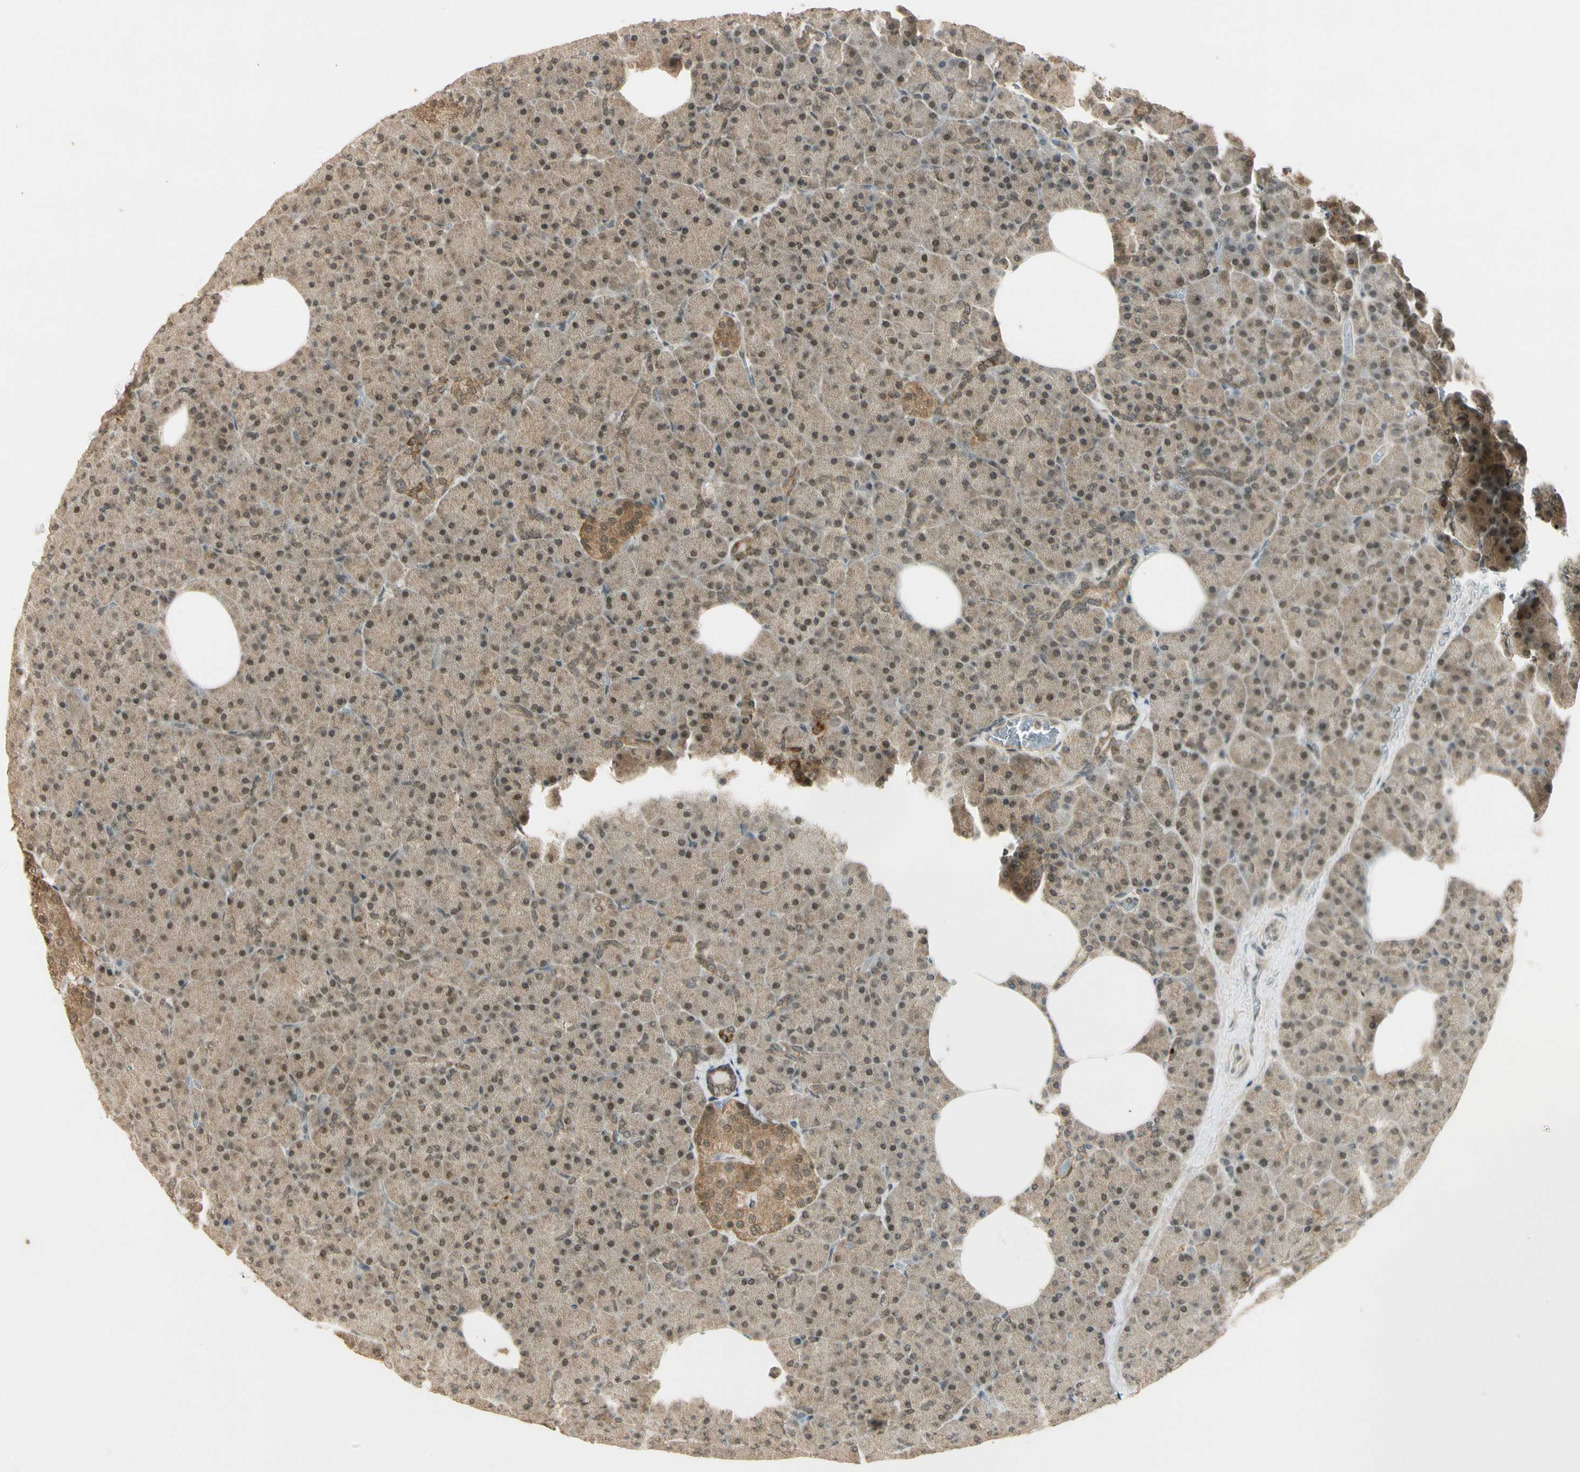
{"staining": {"intensity": "weak", "quantity": ">75%", "location": "cytoplasmic/membranous,nuclear"}, "tissue": "pancreas", "cell_type": "Exocrine glandular cells", "image_type": "normal", "snomed": [{"axis": "morphology", "description": "Normal tissue, NOS"}, {"axis": "topography", "description": "Pancreas"}], "caption": "Protein expression by immunohistochemistry displays weak cytoplasmic/membranous,nuclear positivity in approximately >75% of exocrine glandular cells in normal pancreas.", "gene": "ZNF135", "patient": {"sex": "female", "age": 35}}